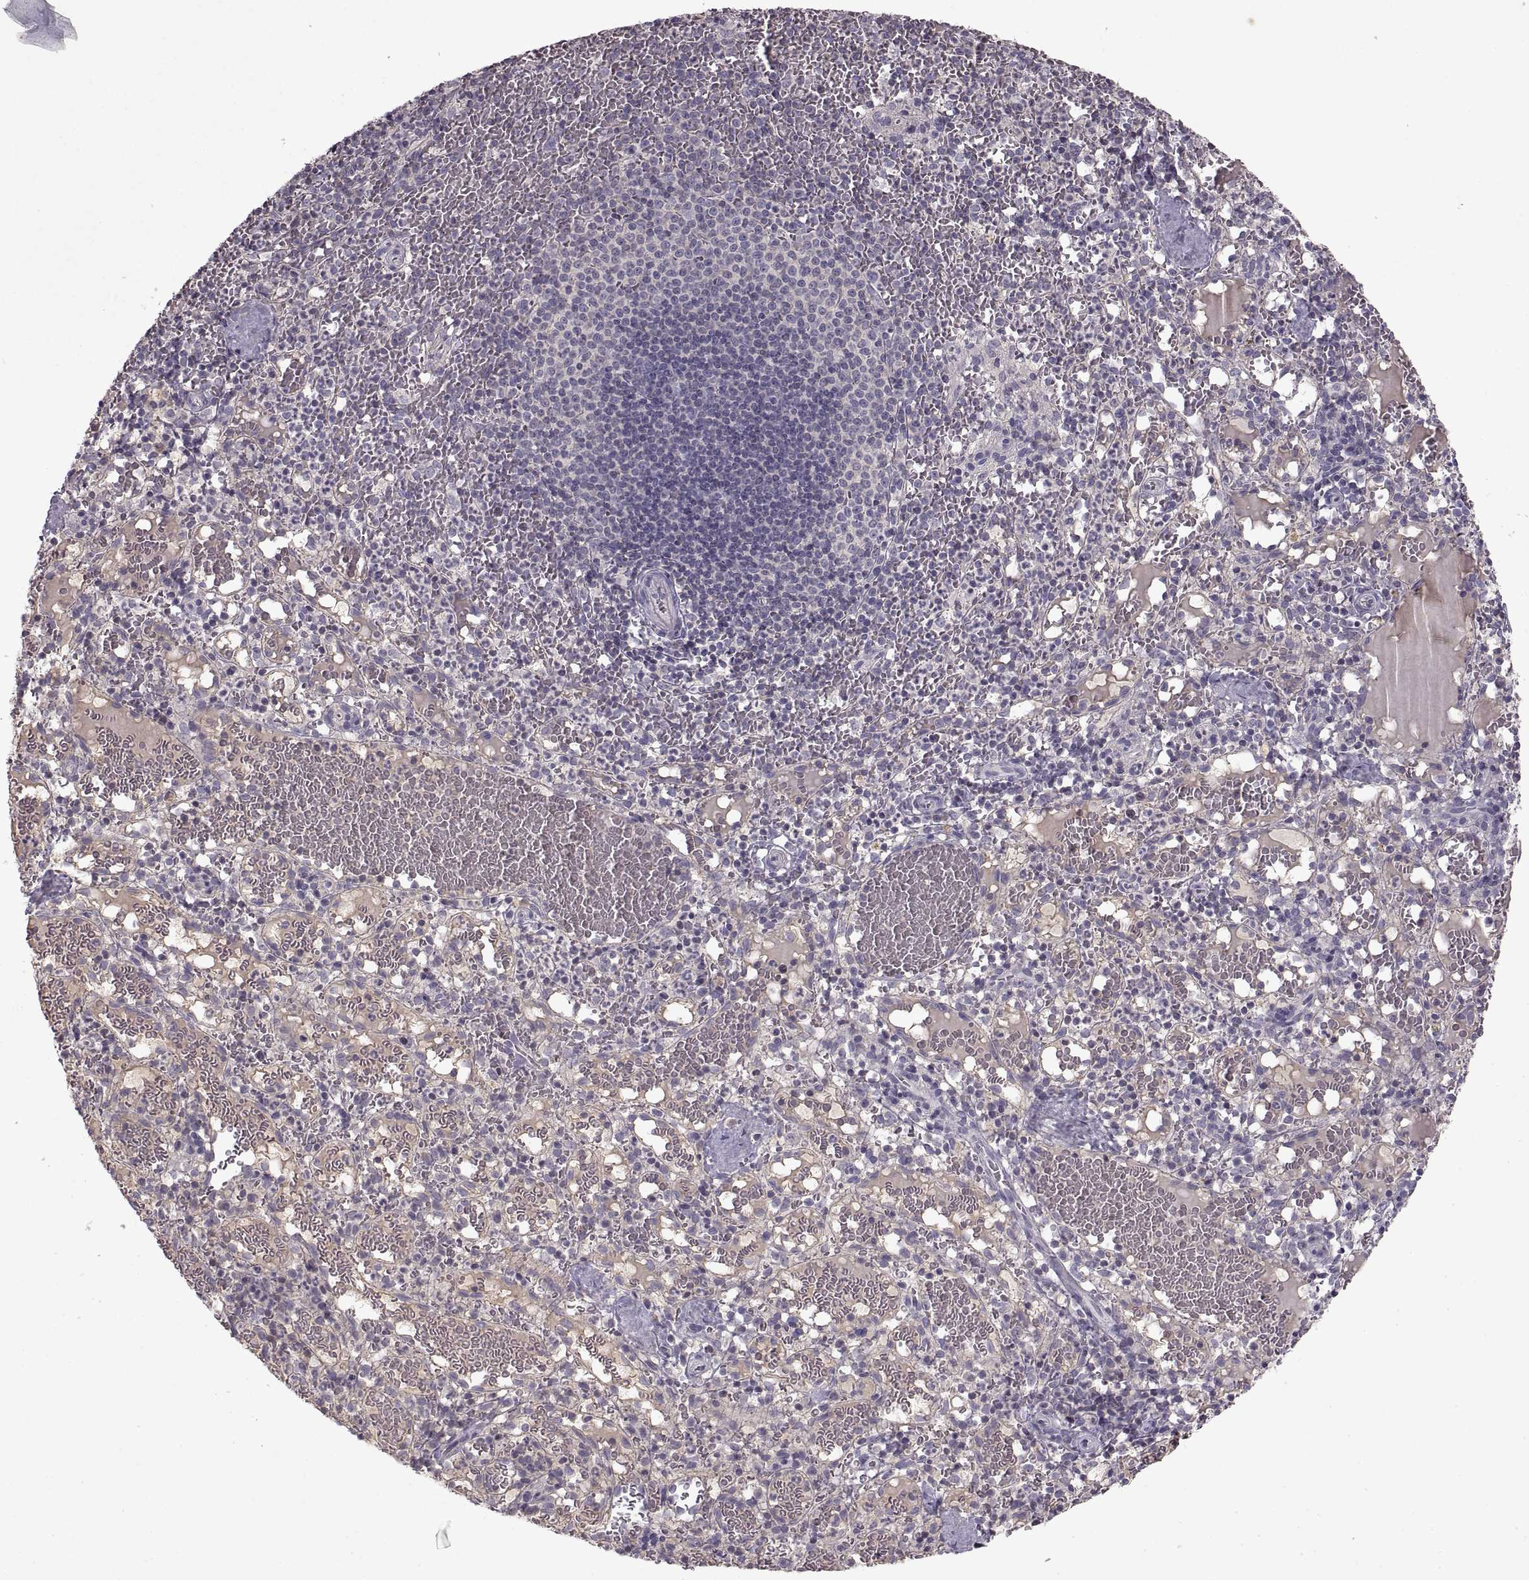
{"staining": {"intensity": "negative", "quantity": "none", "location": "none"}, "tissue": "spleen", "cell_type": "Cells in red pulp", "image_type": "normal", "snomed": [{"axis": "morphology", "description": "Normal tissue, NOS"}, {"axis": "topography", "description": "Spleen"}], "caption": "Immunohistochemical staining of unremarkable human spleen exhibits no significant positivity in cells in red pulp.", "gene": "ADAM11", "patient": {"sex": "male", "age": 11}}